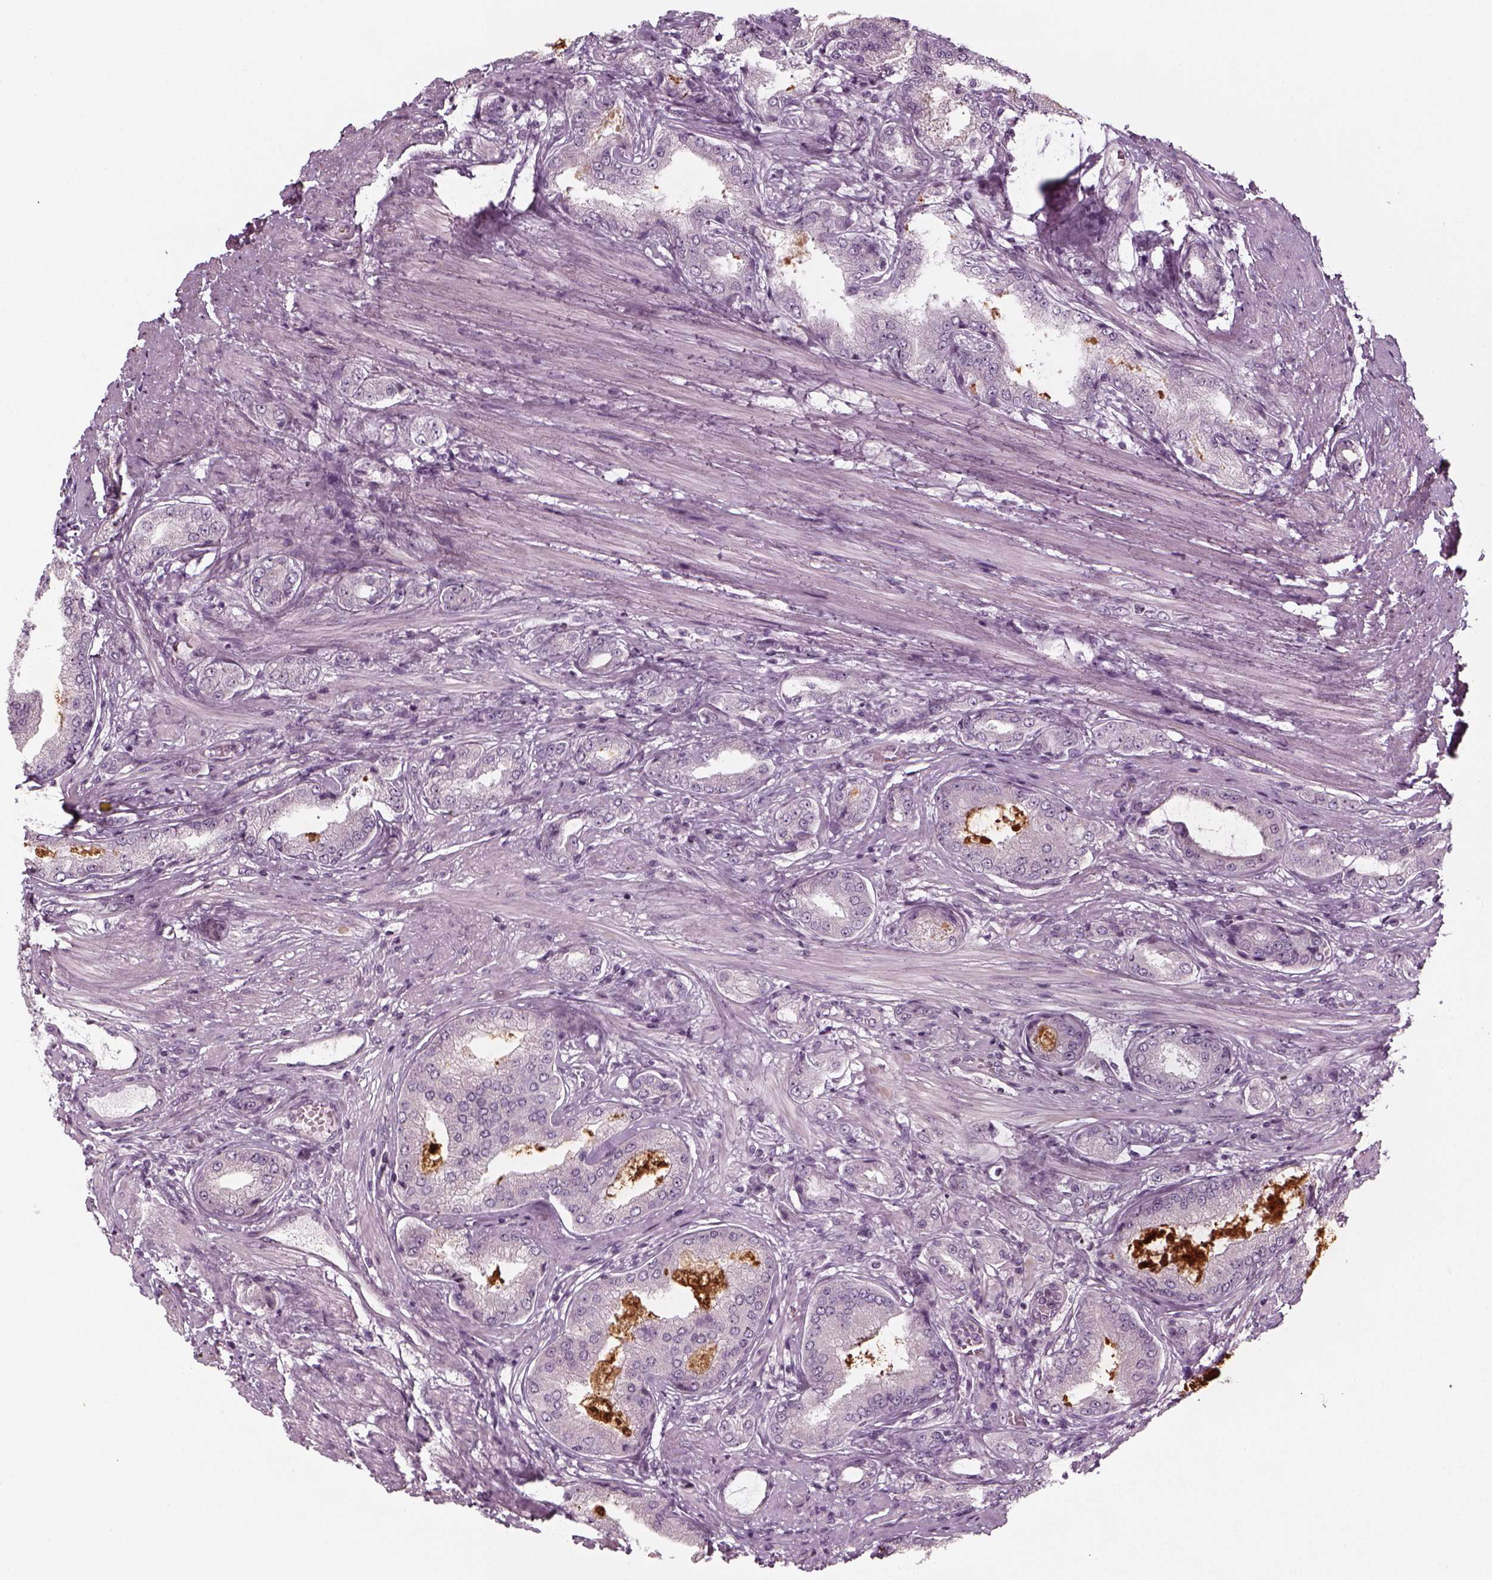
{"staining": {"intensity": "negative", "quantity": "none", "location": "none"}, "tissue": "prostate cancer", "cell_type": "Tumor cells", "image_type": "cancer", "snomed": [{"axis": "morphology", "description": "Adenocarcinoma, NOS"}, {"axis": "topography", "description": "Prostate"}], "caption": "Tumor cells are negative for brown protein staining in prostate cancer.", "gene": "PNMT", "patient": {"sex": "male", "age": 63}}